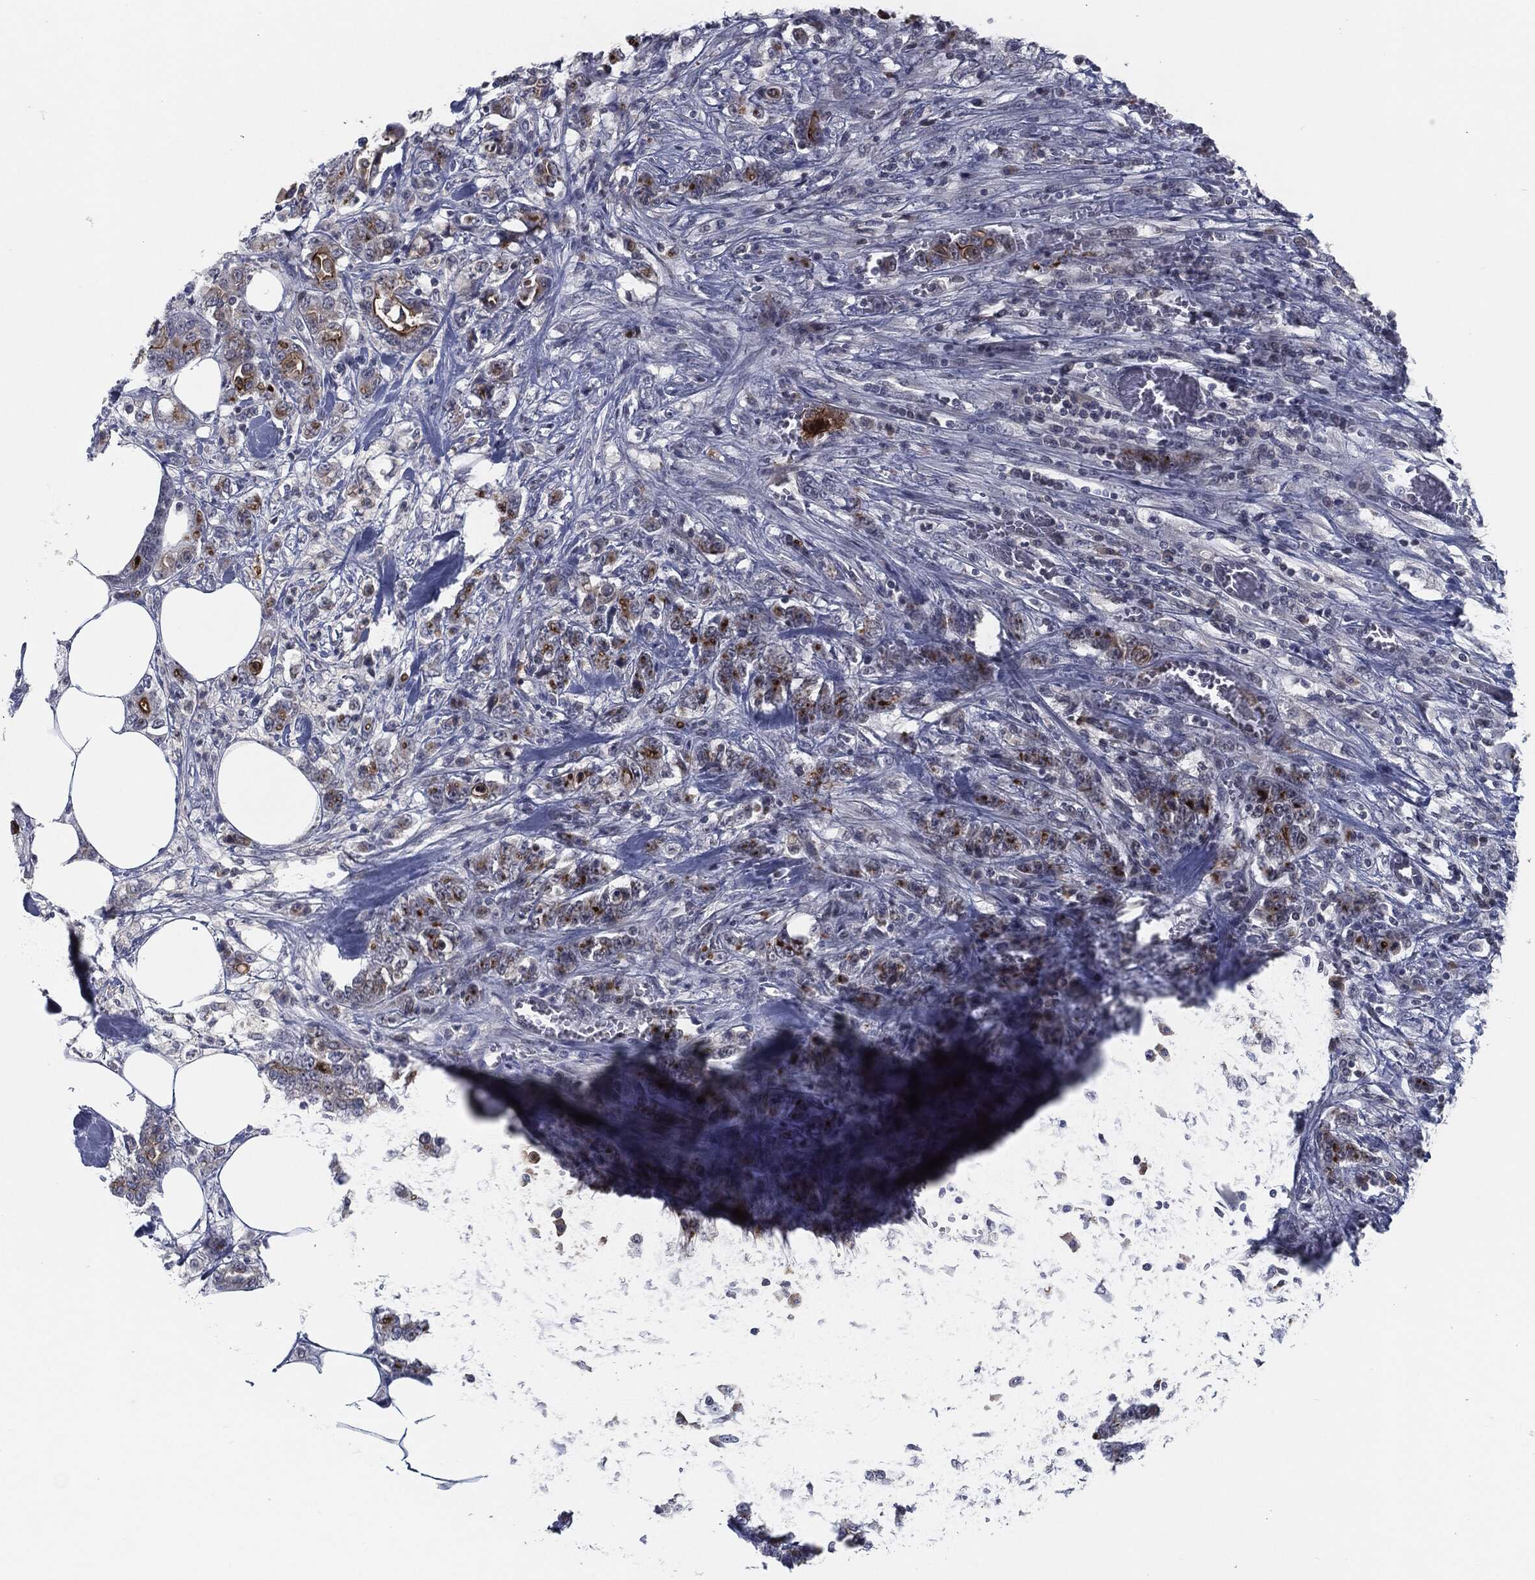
{"staining": {"intensity": "negative", "quantity": "none", "location": "none"}, "tissue": "colorectal cancer", "cell_type": "Tumor cells", "image_type": "cancer", "snomed": [{"axis": "morphology", "description": "Adenocarcinoma, NOS"}, {"axis": "topography", "description": "Colon"}], "caption": "Tumor cells are negative for protein expression in human adenocarcinoma (colorectal).", "gene": "PROM1", "patient": {"sex": "female", "age": 48}}